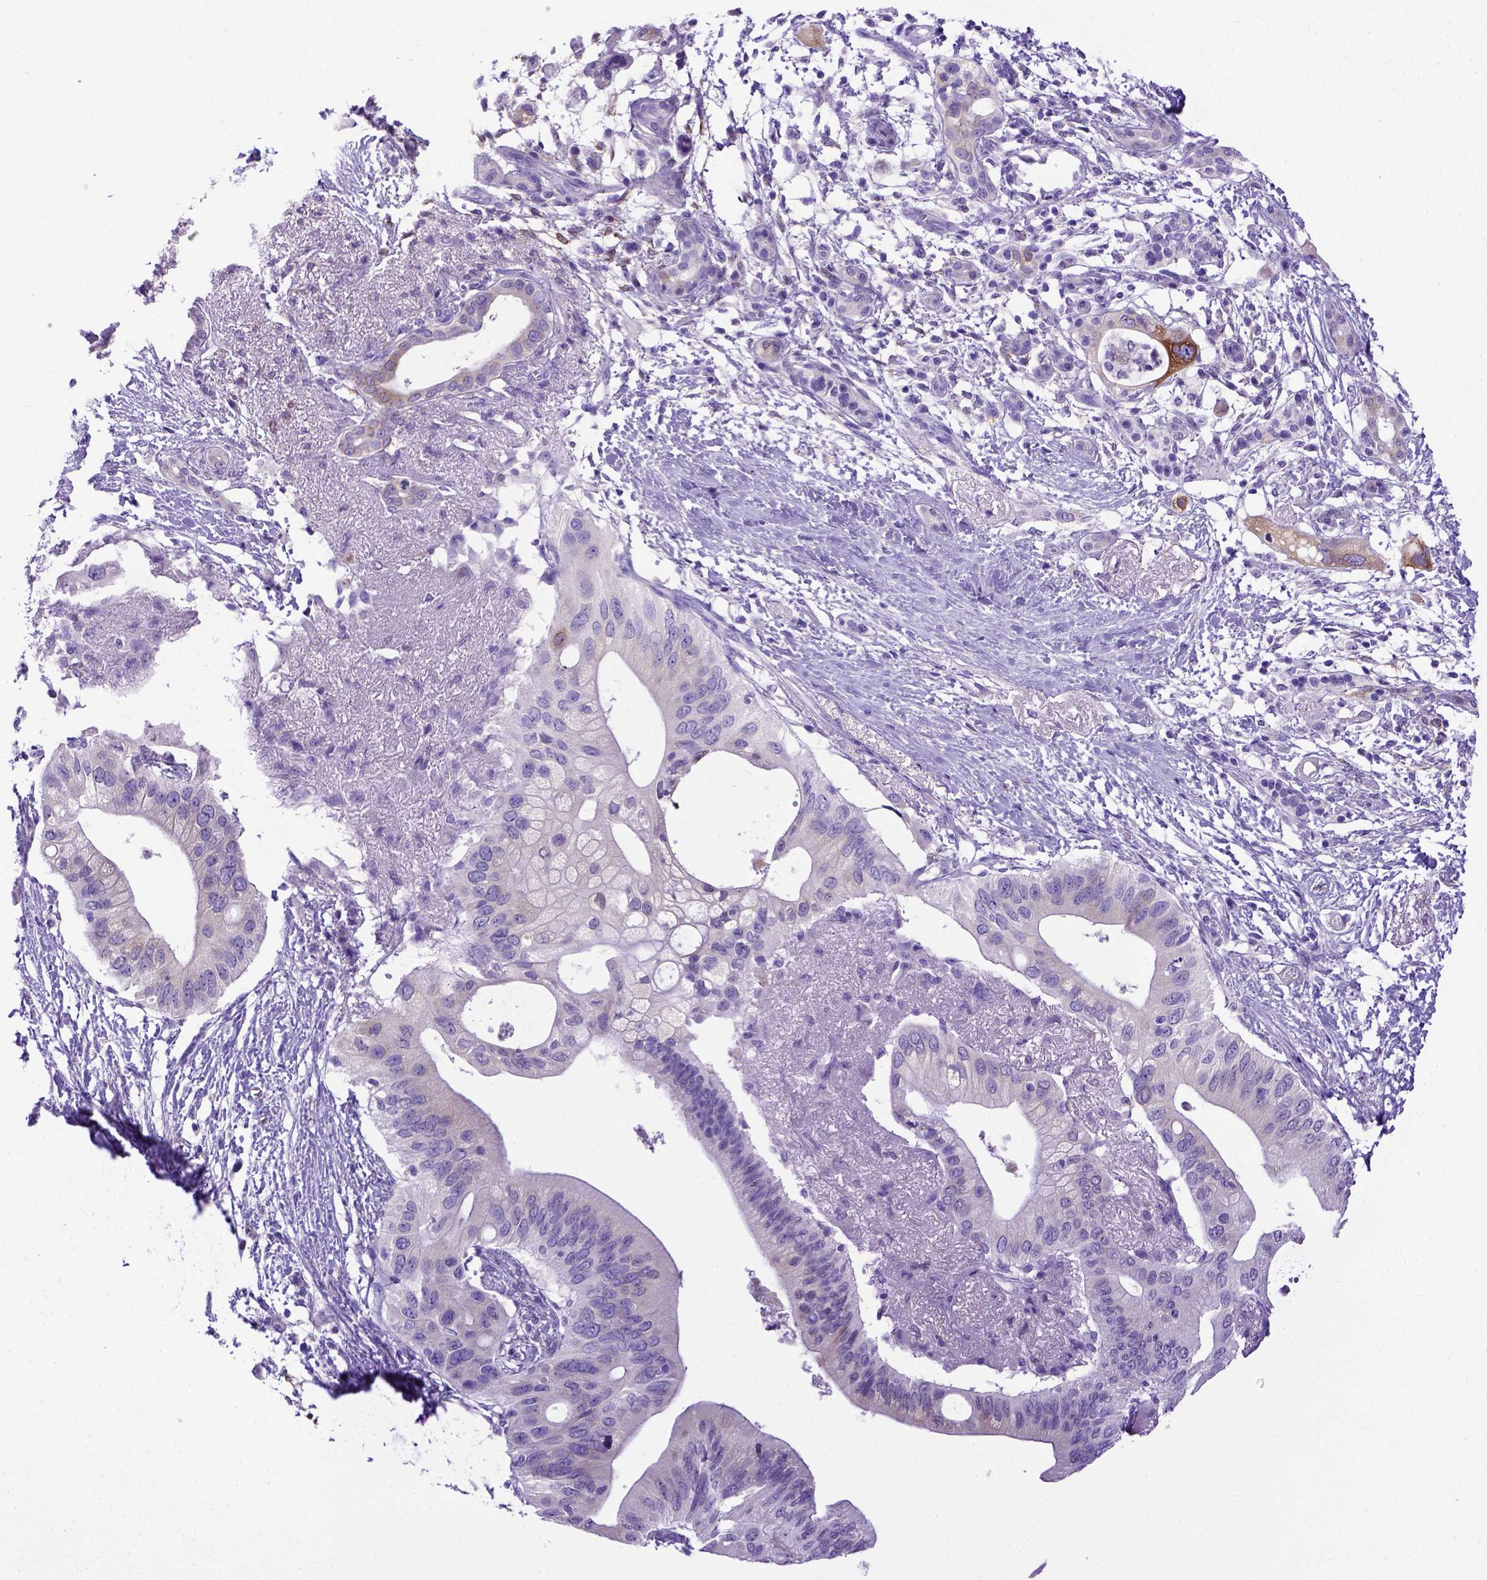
{"staining": {"intensity": "negative", "quantity": "none", "location": "none"}, "tissue": "pancreatic cancer", "cell_type": "Tumor cells", "image_type": "cancer", "snomed": [{"axis": "morphology", "description": "Adenocarcinoma, NOS"}, {"axis": "topography", "description": "Pancreas"}], "caption": "High power microscopy histopathology image of an immunohistochemistry (IHC) histopathology image of pancreatic cancer, revealing no significant expression in tumor cells.", "gene": "PTGES", "patient": {"sex": "female", "age": 72}}